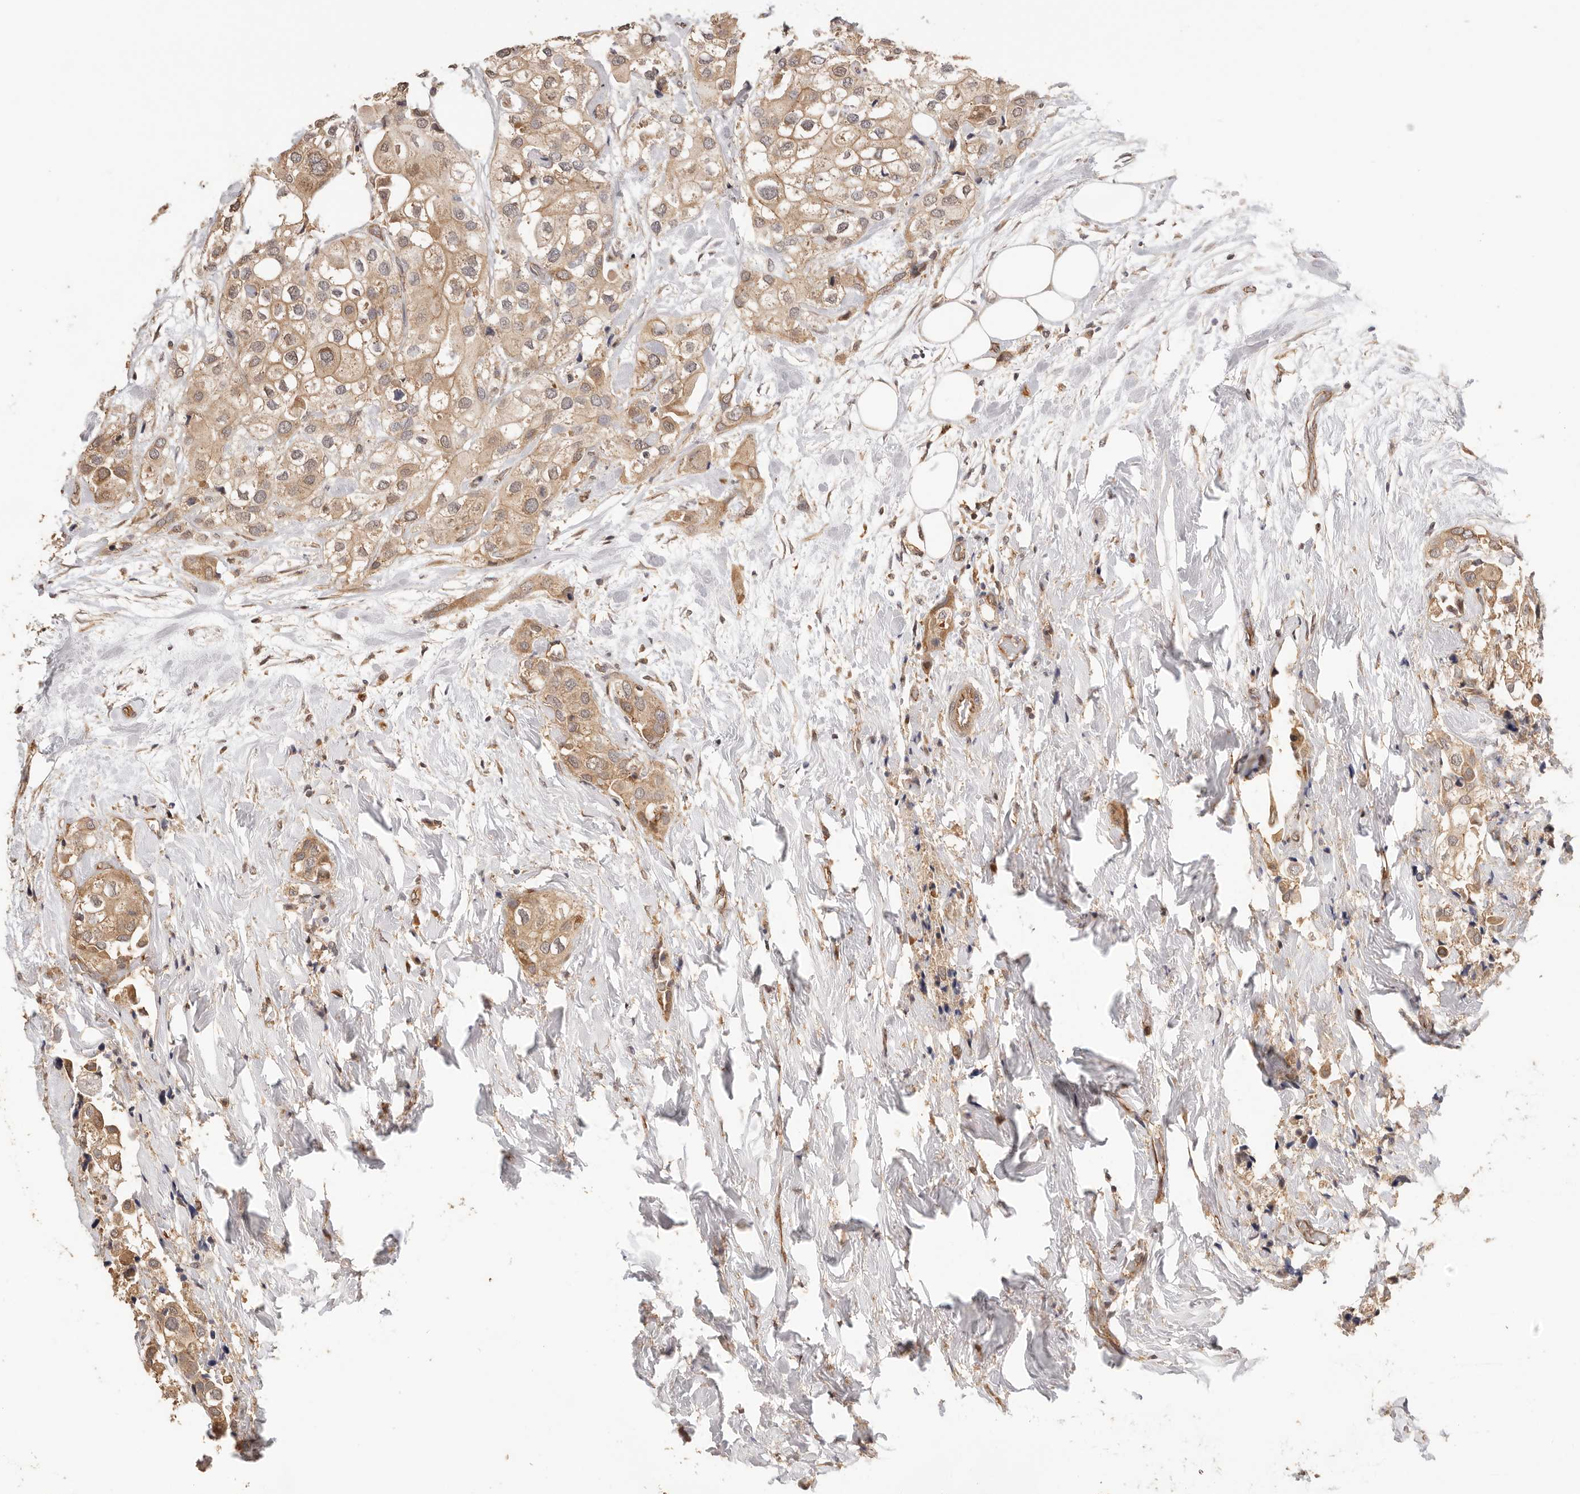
{"staining": {"intensity": "moderate", "quantity": "25%-75%", "location": "cytoplasmic/membranous"}, "tissue": "urothelial cancer", "cell_type": "Tumor cells", "image_type": "cancer", "snomed": [{"axis": "morphology", "description": "Urothelial carcinoma, High grade"}, {"axis": "topography", "description": "Urinary bladder"}], "caption": "Urothelial carcinoma (high-grade) tissue displays moderate cytoplasmic/membranous expression in approximately 25%-75% of tumor cells, visualized by immunohistochemistry.", "gene": "AFDN", "patient": {"sex": "male", "age": 64}}